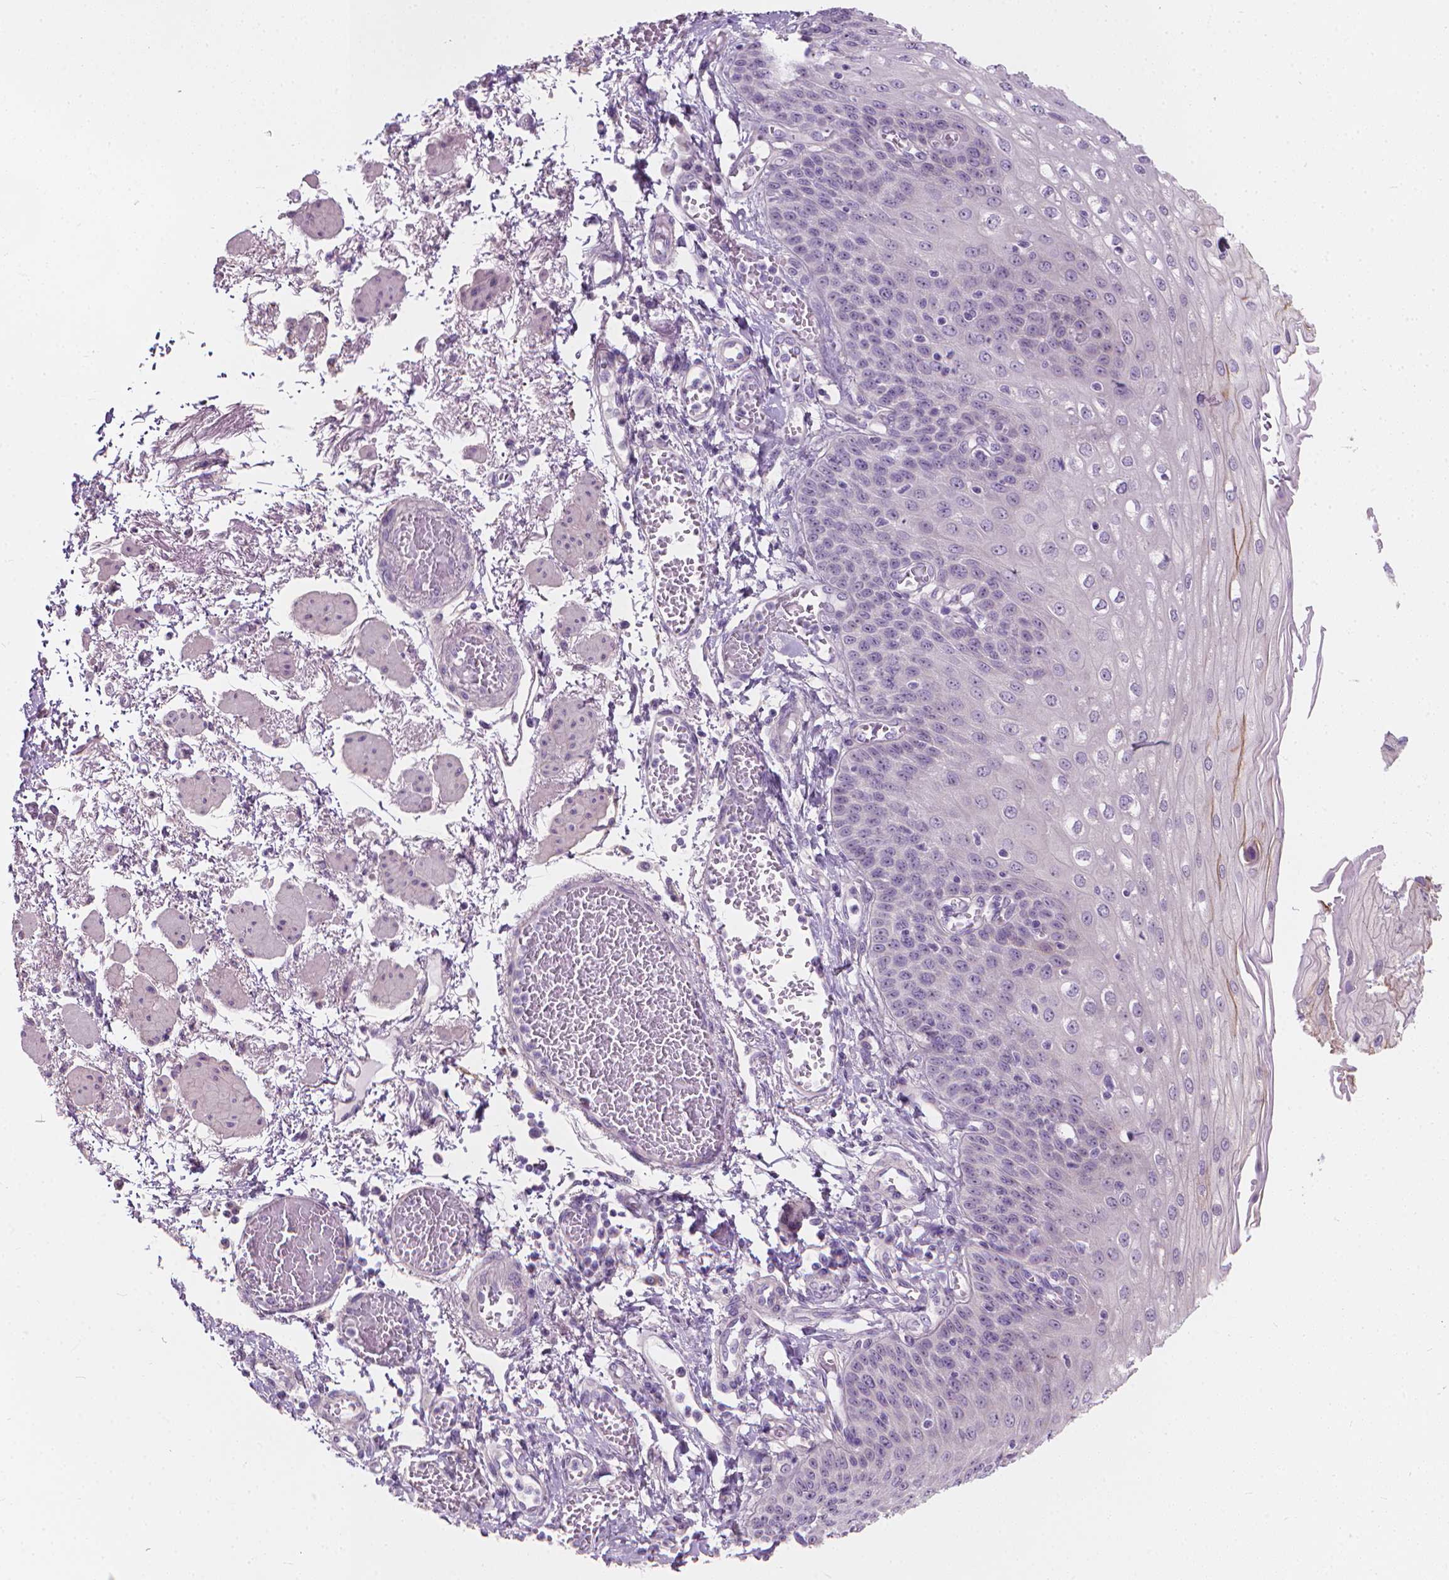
{"staining": {"intensity": "weak", "quantity": "<25%", "location": "cytoplasmic/membranous"}, "tissue": "esophagus", "cell_type": "Squamous epithelial cells", "image_type": "normal", "snomed": [{"axis": "morphology", "description": "Normal tissue, NOS"}, {"axis": "morphology", "description": "Adenocarcinoma, NOS"}, {"axis": "topography", "description": "Esophagus"}], "caption": "Esophagus stained for a protein using immunohistochemistry reveals no expression squamous epithelial cells.", "gene": "GPRC5A", "patient": {"sex": "male", "age": 81}}